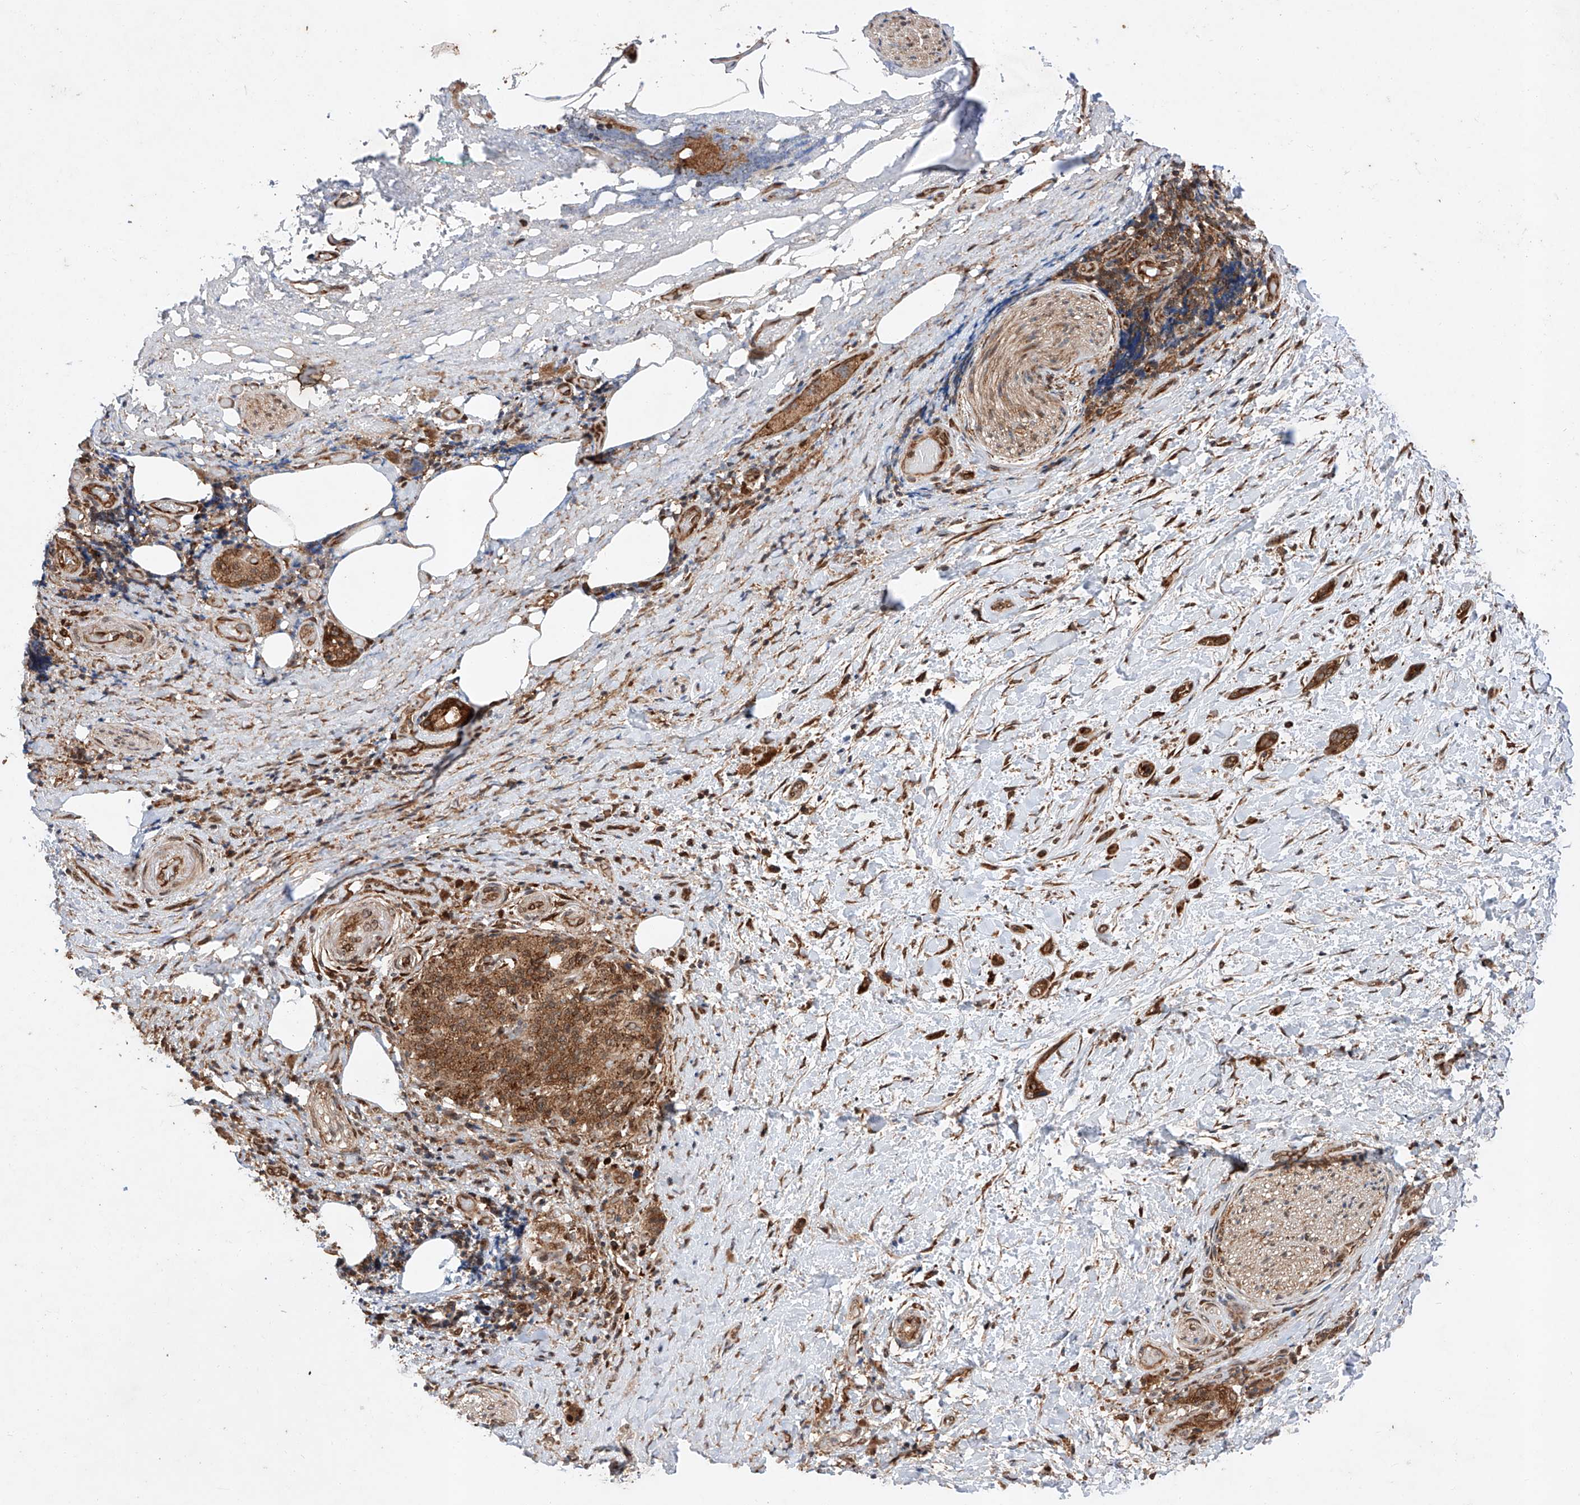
{"staining": {"intensity": "strong", "quantity": ">75%", "location": "cytoplasmic/membranous"}, "tissue": "pancreatic cancer", "cell_type": "Tumor cells", "image_type": "cancer", "snomed": [{"axis": "morphology", "description": "Normal tissue, NOS"}, {"axis": "morphology", "description": "Adenocarcinoma, NOS"}, {"axis": "topography", "description": "Pancreas"}, {"axis": "topography", "description": "Peripheral nerve tissue"}], "caption": "Human adenocarcinoma (pancreatic) stained with a protein marker demonstrates strong staining in tumor cells.", "gene": "ZFP28", "patient": {"sex": "female", "age": 63}}